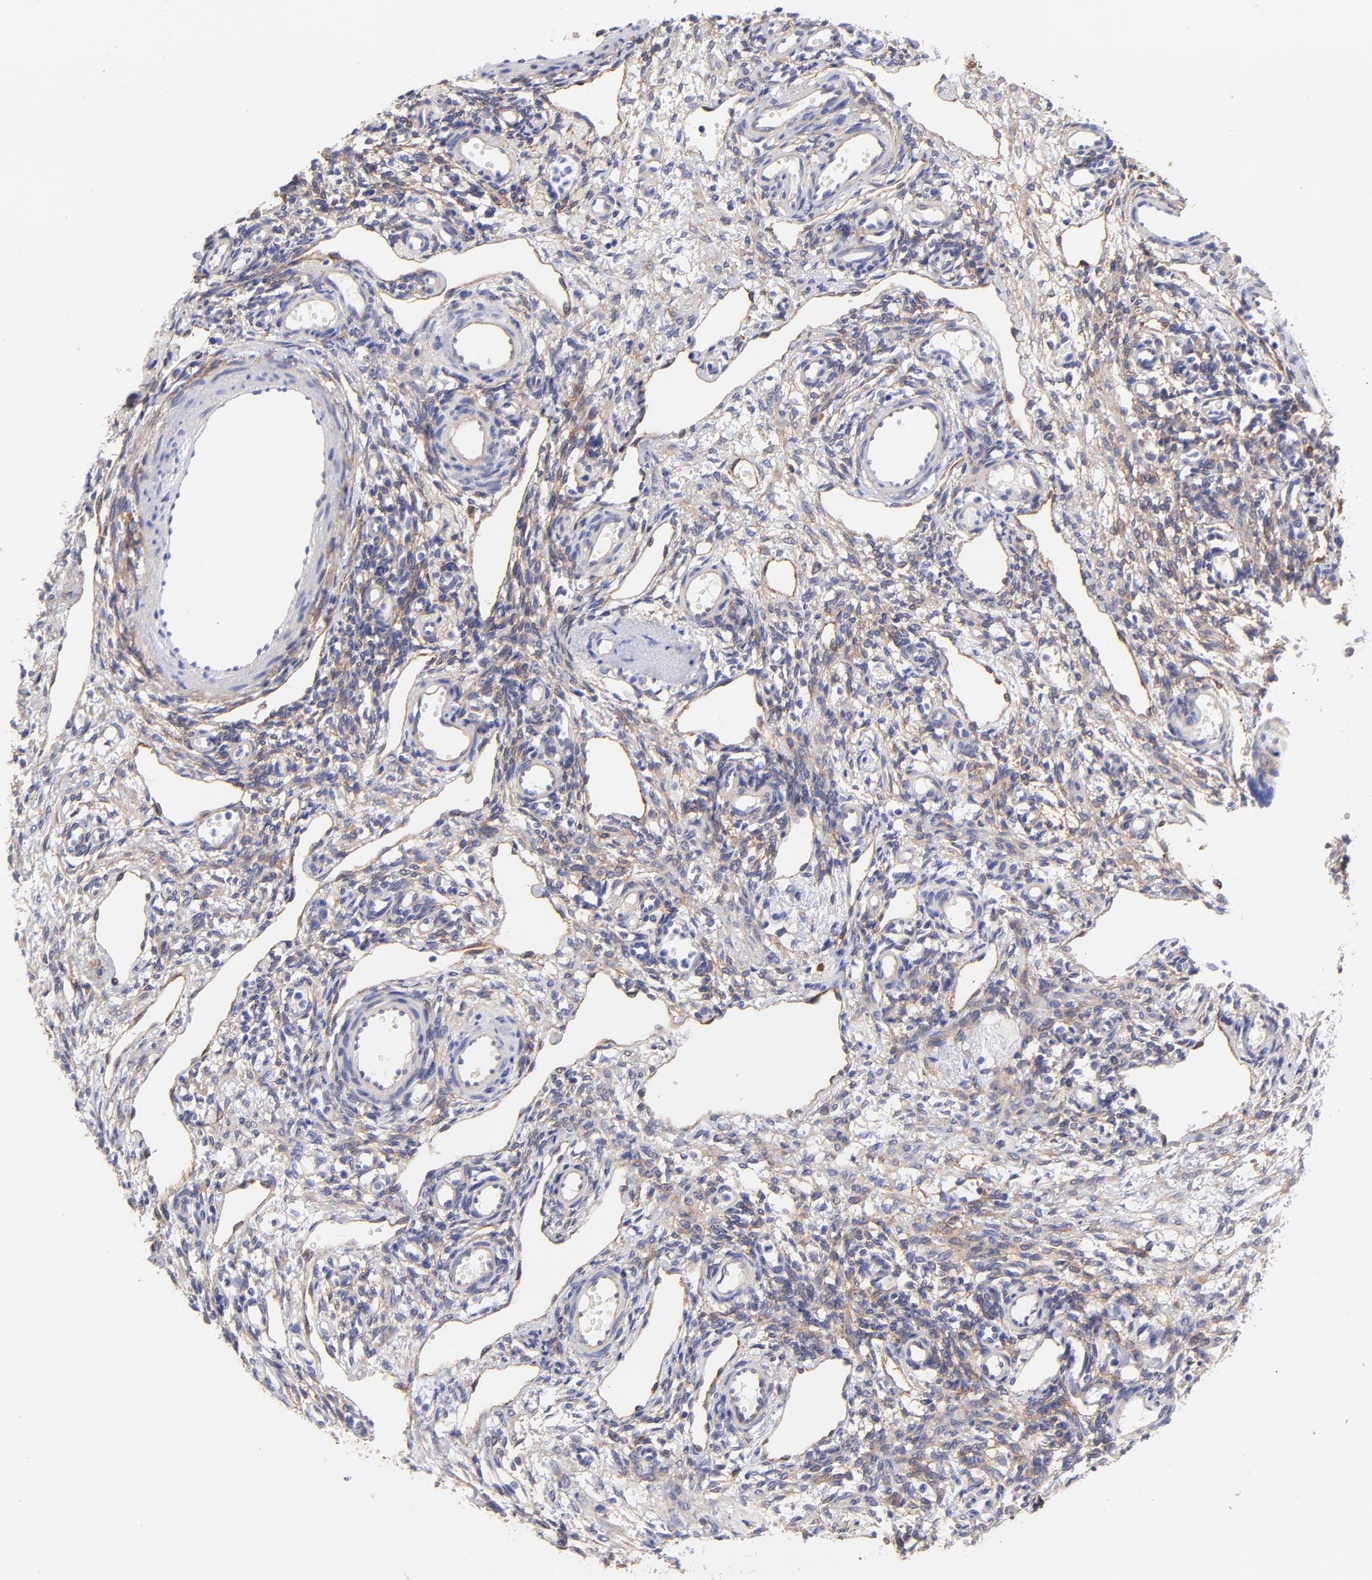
{"staining": {"intensity": "negative", "quantity": "none", "location": "none"}, "tissue": "ovary", "cell_type": "Follicle cells", "image_type": "normal", "snomed": [{"axis": "morphology", "description": "Normal tissue, NOS"}, {"axis": "topography", "description": "Ovary"}], "caption": "An immunohistochemistry (IHC) micrograph of benign ovary is shown. There is no staining in follicle cells of ovary. Brightfield microscopy of immunohistochemistry (IHC) stained with DAB (3,3'-diaminobenzidine) (brown) and hematoxylin (blue), captured at high magnification.", "gene": "PPFIBP1", "patient": {"sex": "female", "age": 33}}